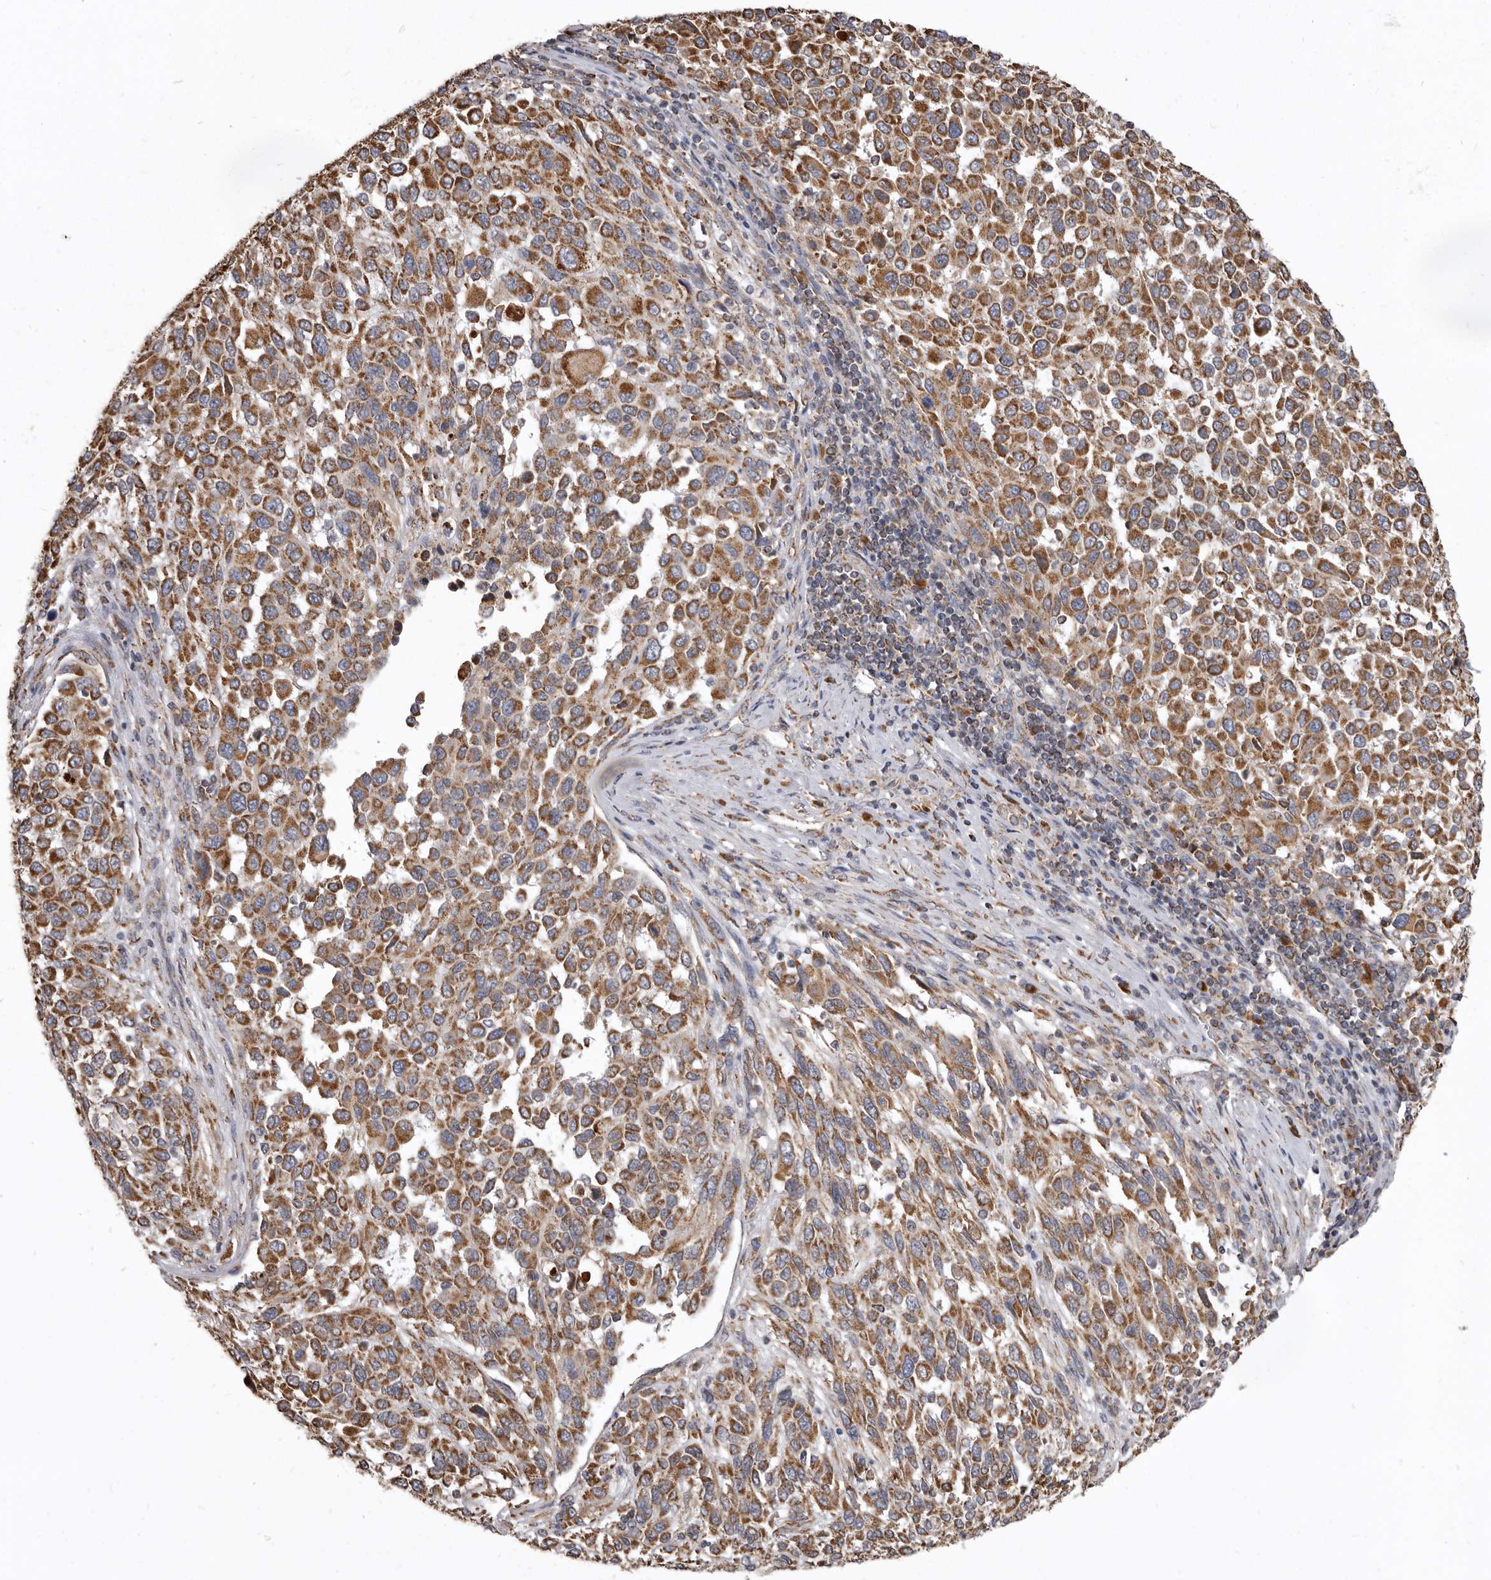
{"staining": {"intensity": "moderate", "quantity": ">75%", "location": "cytoplasmic/membranous"}, "tissue": "melanoma", "cell_type": "Tumor cells", "image_type": "cancer", "snomed": [{"axis": "morphology", "description": "Malignant melanoma, Metastatic site"}, {"axis": "topography", "description": "Lymph node"}], "caption": "Immunohistochemistry (DAB (3,3'-diaminobenzidine)) staining of melanoma reveals moderate cytoplasmic/membranous protein staining in about >75% of tumor cells. Using DAB (3,3'-diaminobenzidine) (brown) and hematoxylin (blue) stains, captured at high magnification using brightfield microscopy.", "gene": "CDK5RAP3", "patient": {"sex": "male", "age": 61}}